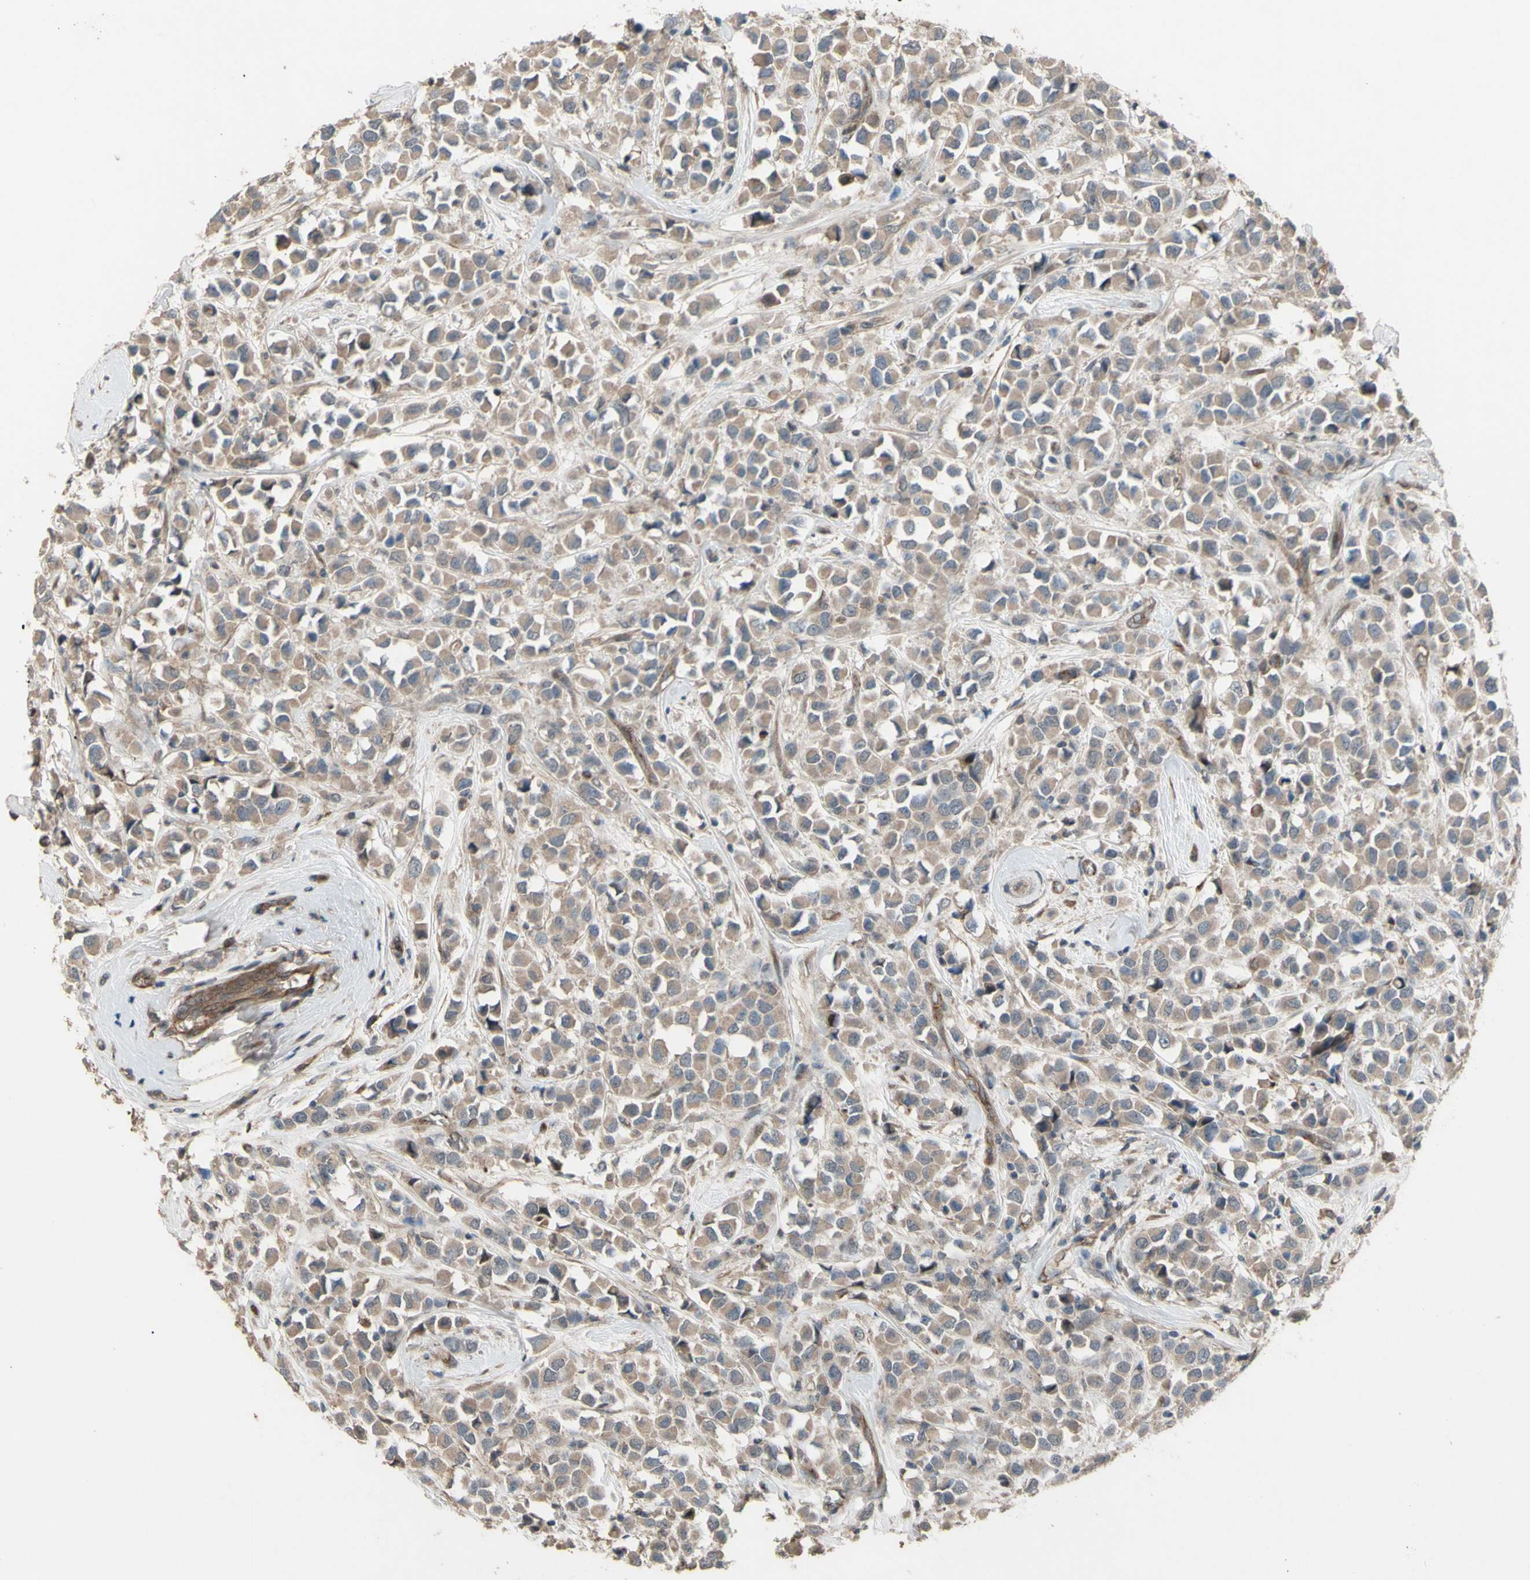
{"staining": {"intensity": "moderate", "quantity": ">75%", "location": "cytoplasmic/membranous"}, "tissue": "breast cancer", "cell_type": "Tumor cells", "image_type": "cancer", "snomed": [{"axis": "morphology", "description": "Duct carcinoma"}, {"axis": "topography", "description": "Breast"}], "caption": "This image shows immunohistochemistry staining of human breast cancer, with medium moderate cytoplasmic/membranous positivity in approximately >75% of tumor cells.", "gene": "SHROOM4", "patient": {"sex": "female", "age": 61}}